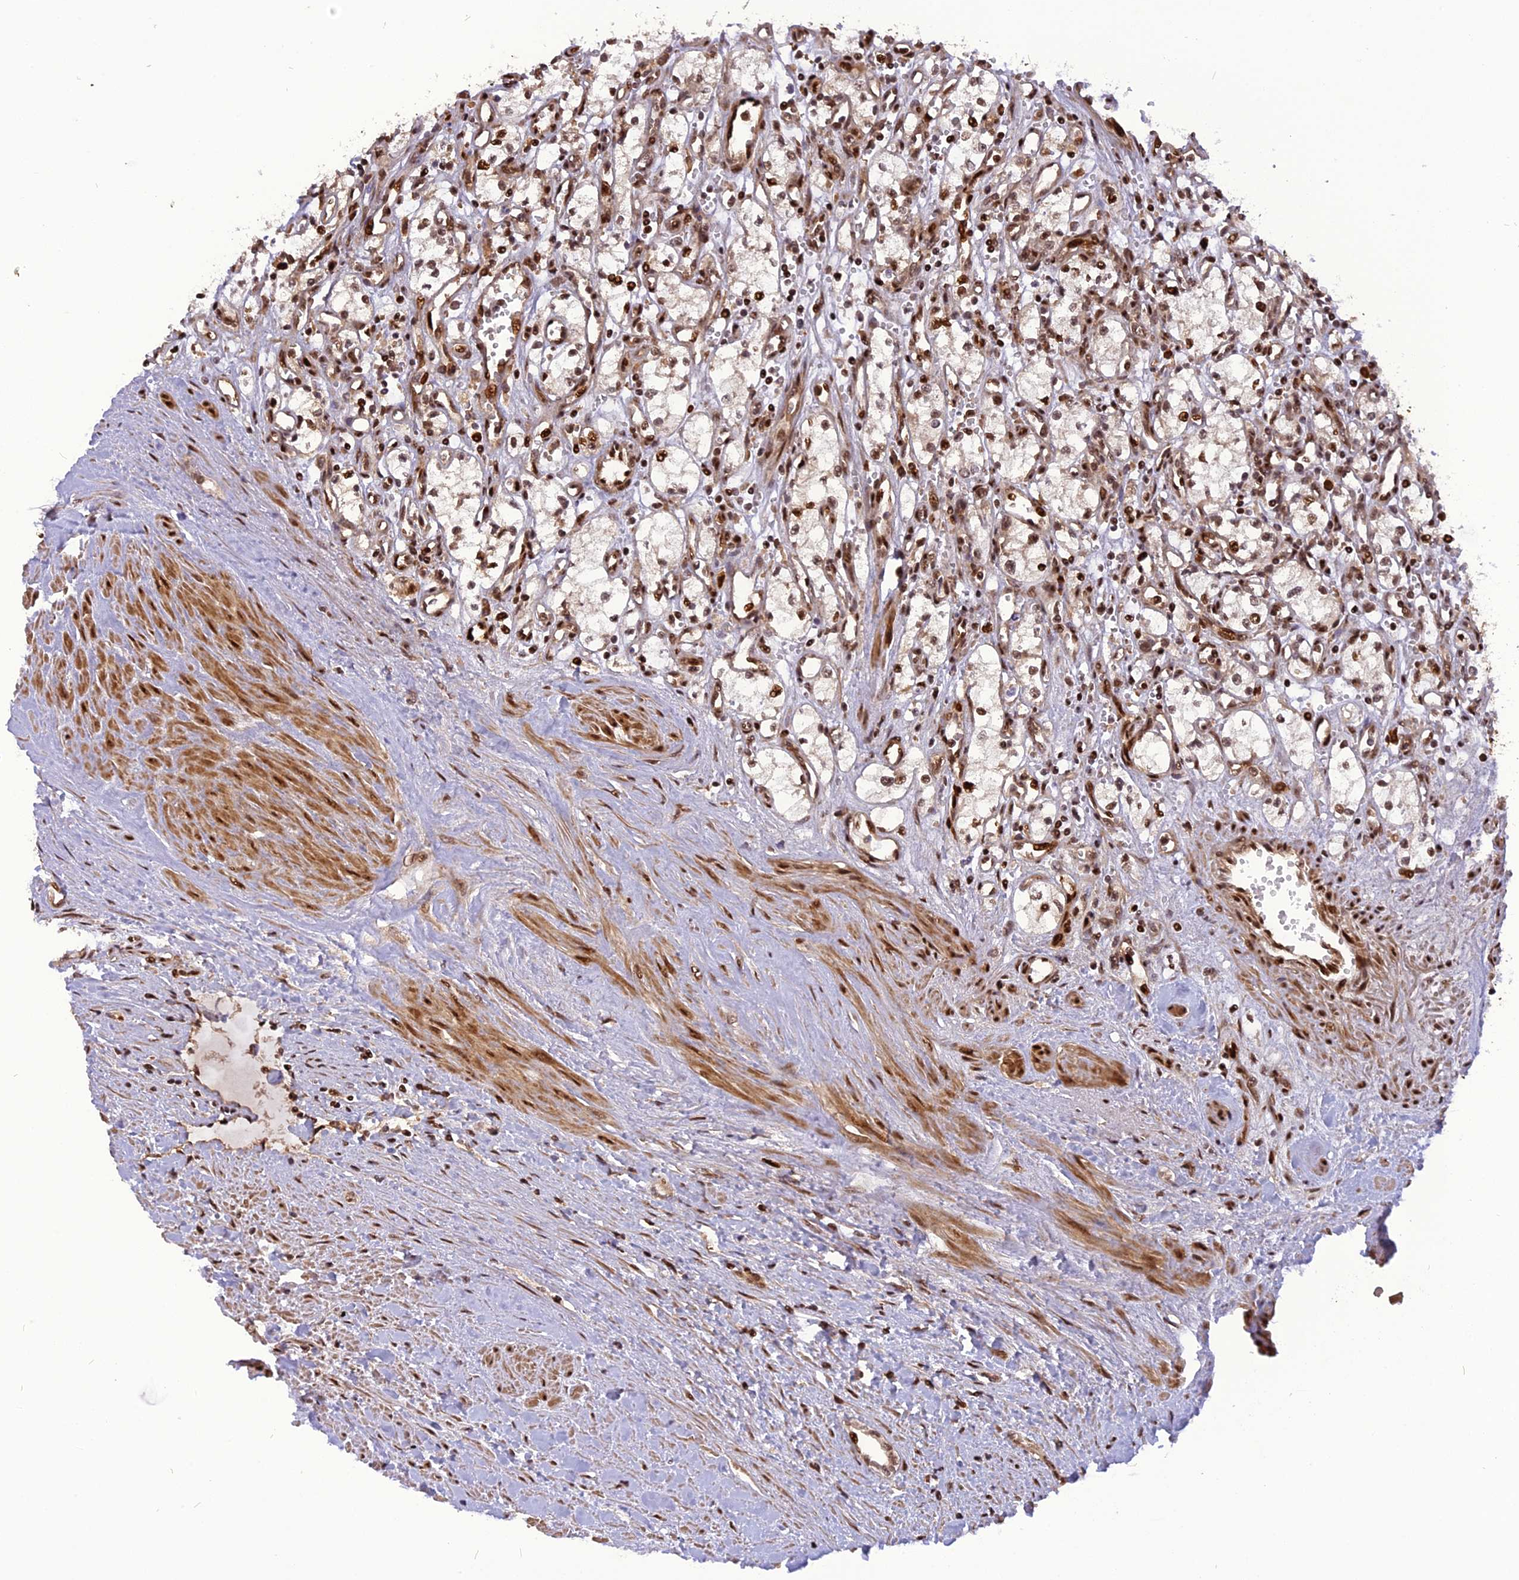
{"staining": {"intensity": "moderate", "quantity": ">75%", "location": "nuclear"}, "tissue": "renal cancer", "cell_type": "Tumor cells", "image_type": "cancer", "snomed": [{"axis": "morphology", "description": "Adenocarcinoma, NOS"}, {"axis": "topography", "description": "Kidney"}], "caption": "Renal cancer (adenocarcinoma) was stained to show a protein in brown. There is medium levels of moderate nuclear positivity in approximately >75% of tumor cells. (Stains: DAB (3,3'-diaminobenzidine) in brown, nuclei in blue, Microscopy: brightfield microscopy at high magnification).", "gene": "MICALL1", "patient": {"sex": "male", "age": 59}}